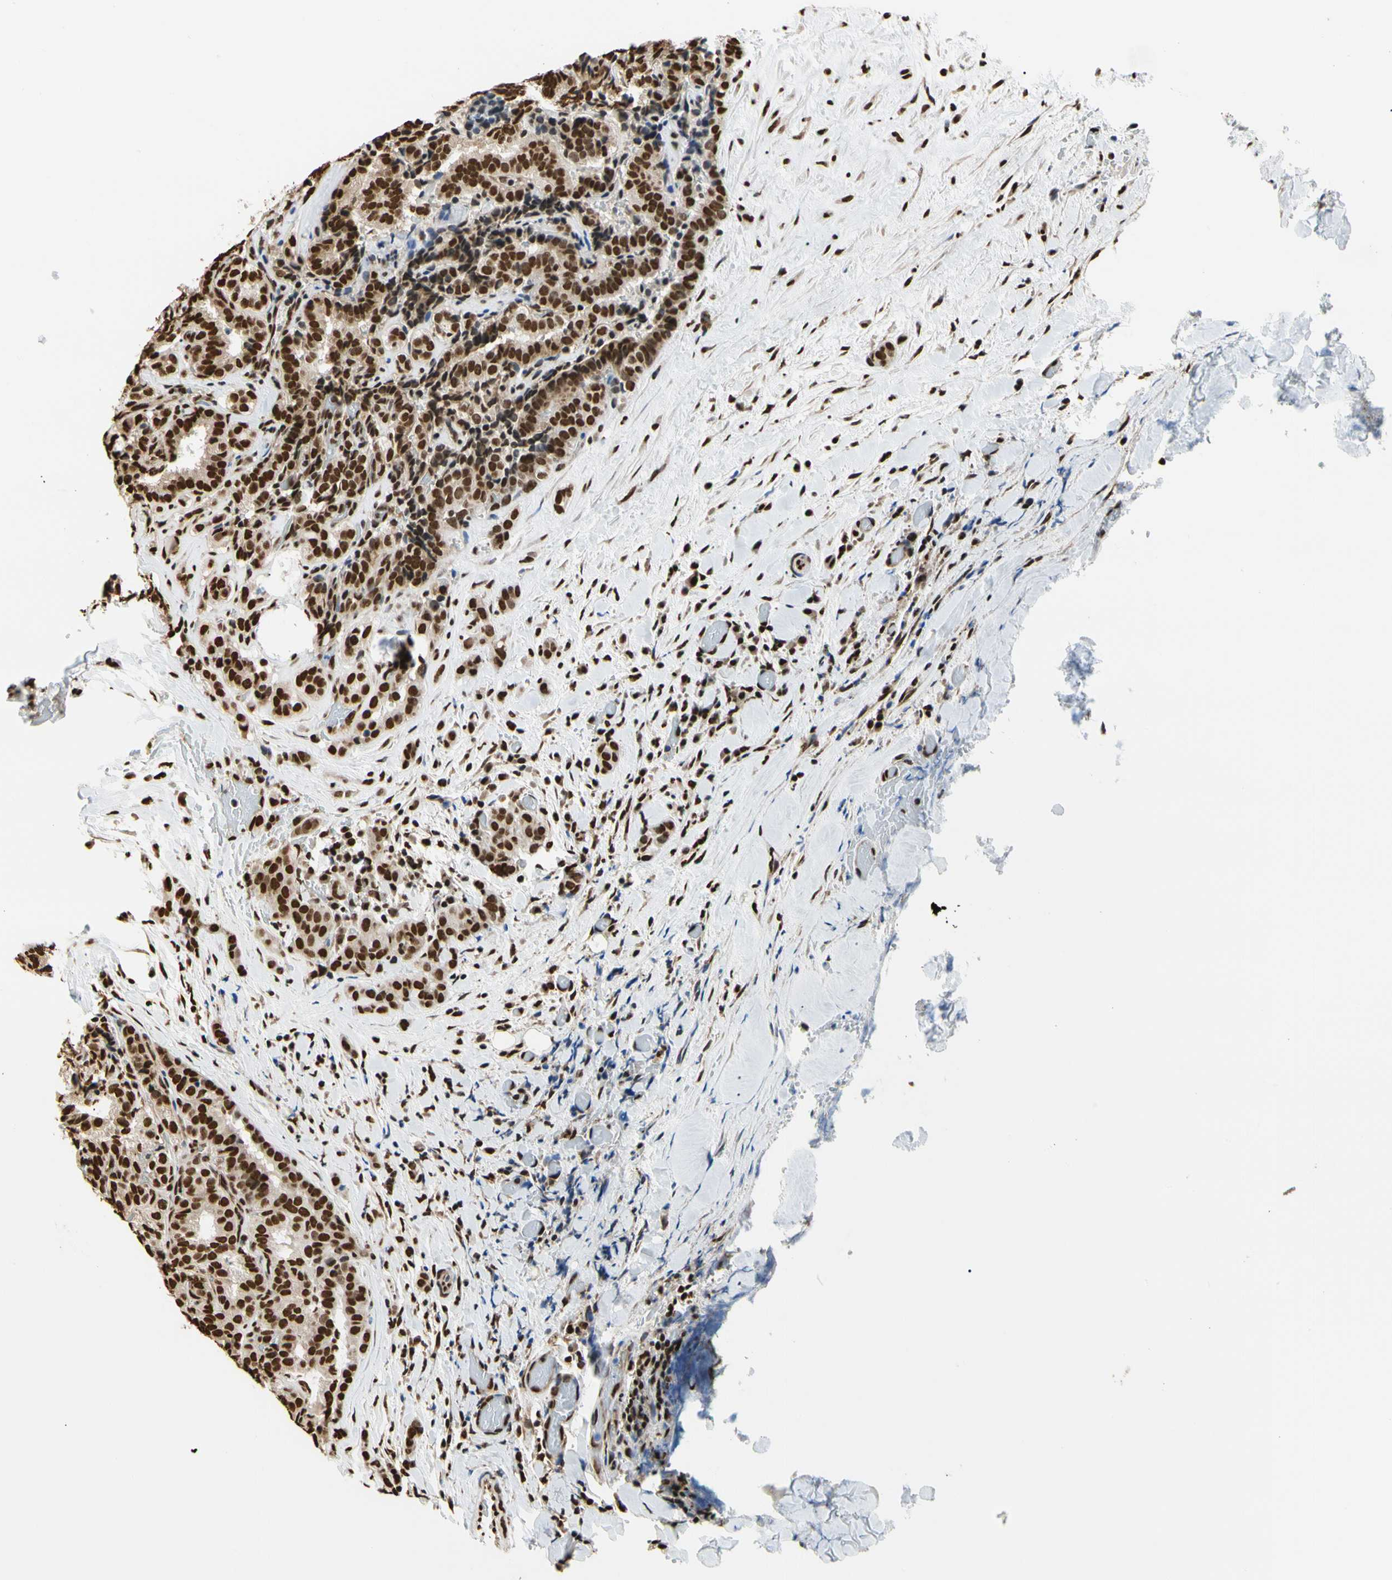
{"staining": {"intensity": "strong", "quantity": ">75%", "location": "nuclear"}, "tissue": "thyroid cancer", "cell_type": "Tumor cells", "image_type": "cancer", "snomed": [{"axis": "morphology", "description": "Papillary adenocarcinoma, NOS"}, {"axis": "topography", "description": "Thyroid gland"}], "caption": "There is high levels of strong nuclear positivity in tumor cells of thyroid papillary adenocarcinoma, as demonstrated by immunohistochemical staining (brown color).", "gene": "HNRNPK", "patient": {"sex": "female", "age": 30}}